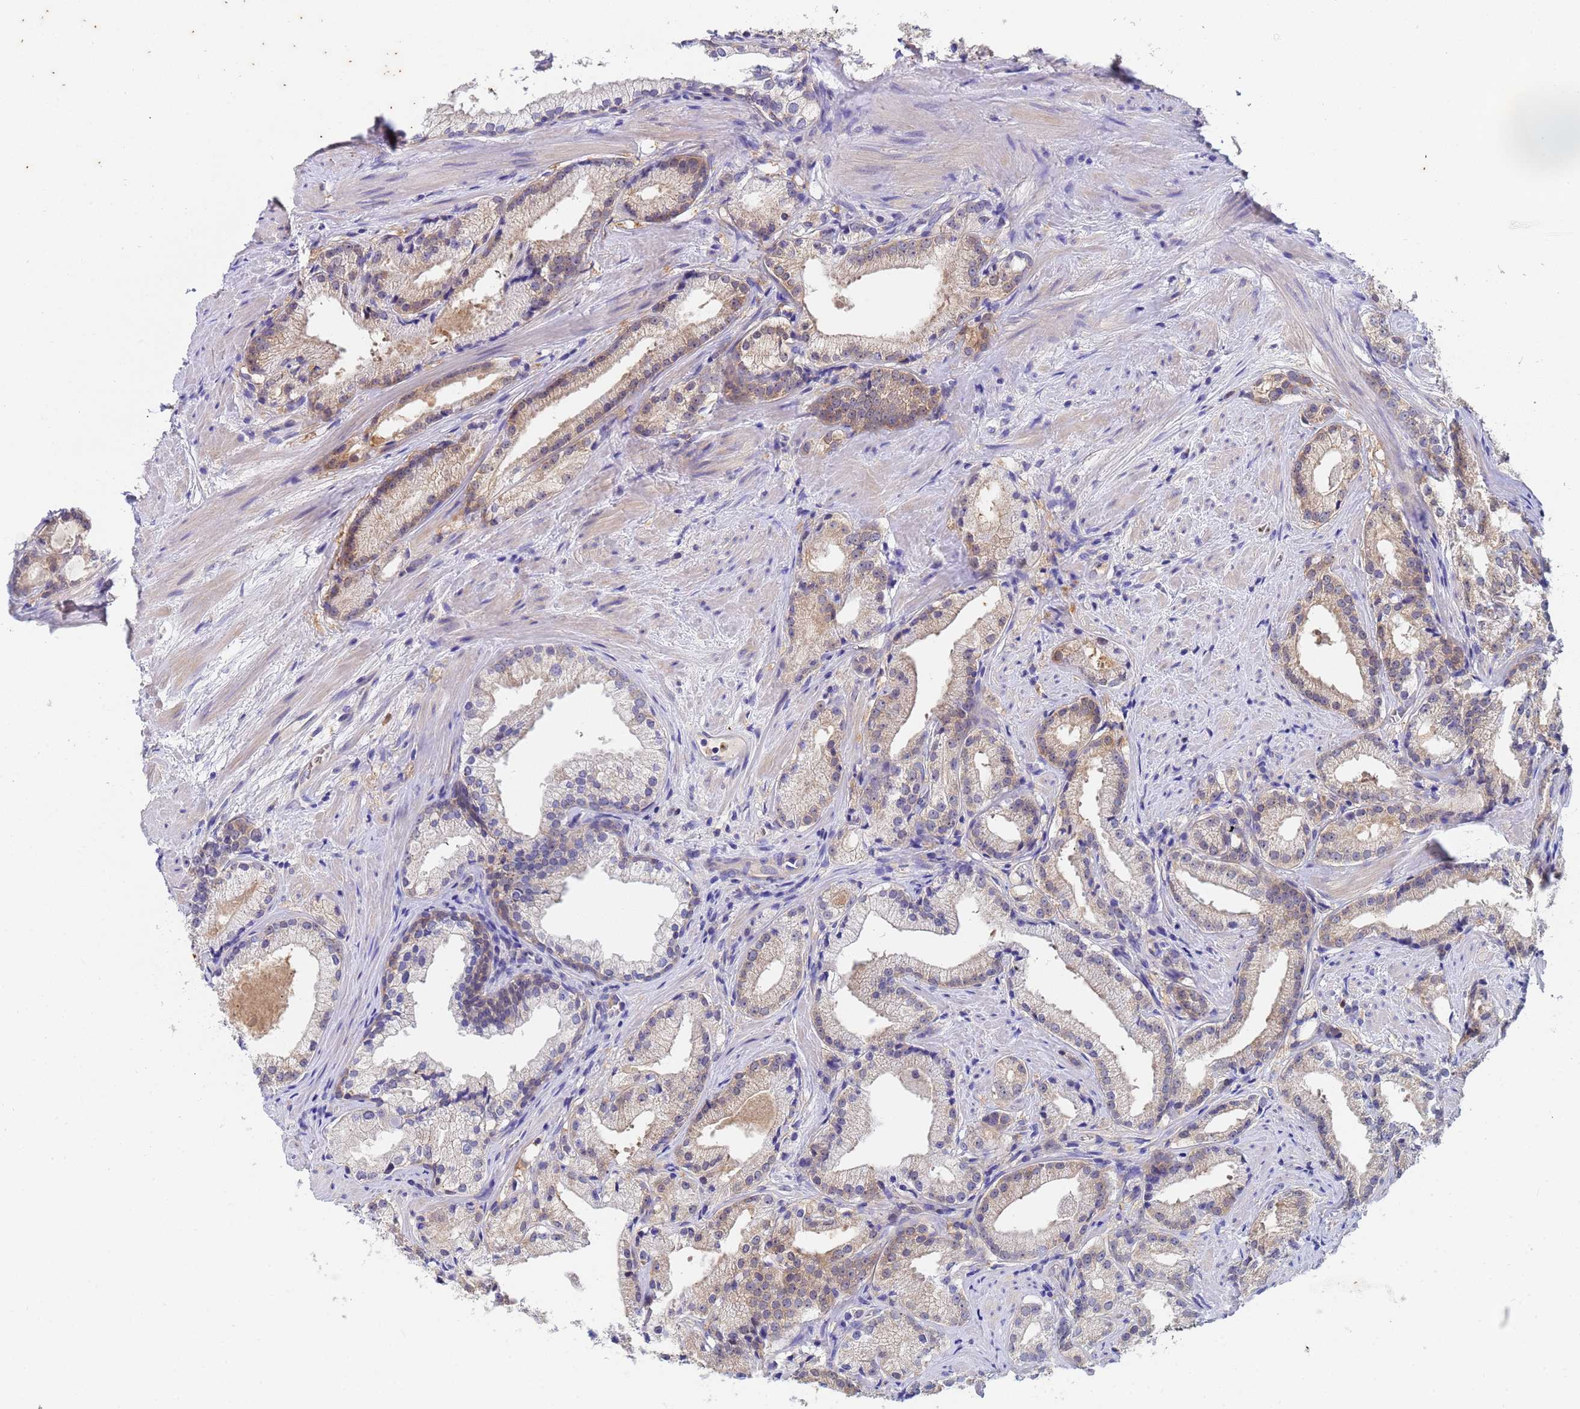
{"staining": {"intensity": "weak", "quantity": "25%-75%", "location": "cytoplasmic/membranous"}, "tissue": "prostate cancer", "cell_type": "Tumor cells", "image_type": "cancer", "snomed": [{"axis": "morphology", "description": "Adenocarcinoma, Low grade"}, {"axis": "topography", "description": "Prostate"}], "caption": "Human prostate cancer stained with a protein marker exhibits weak staining in tumor cells.", "gene": "TTLL11", "patient": {"sex": "male", "age": 57}}